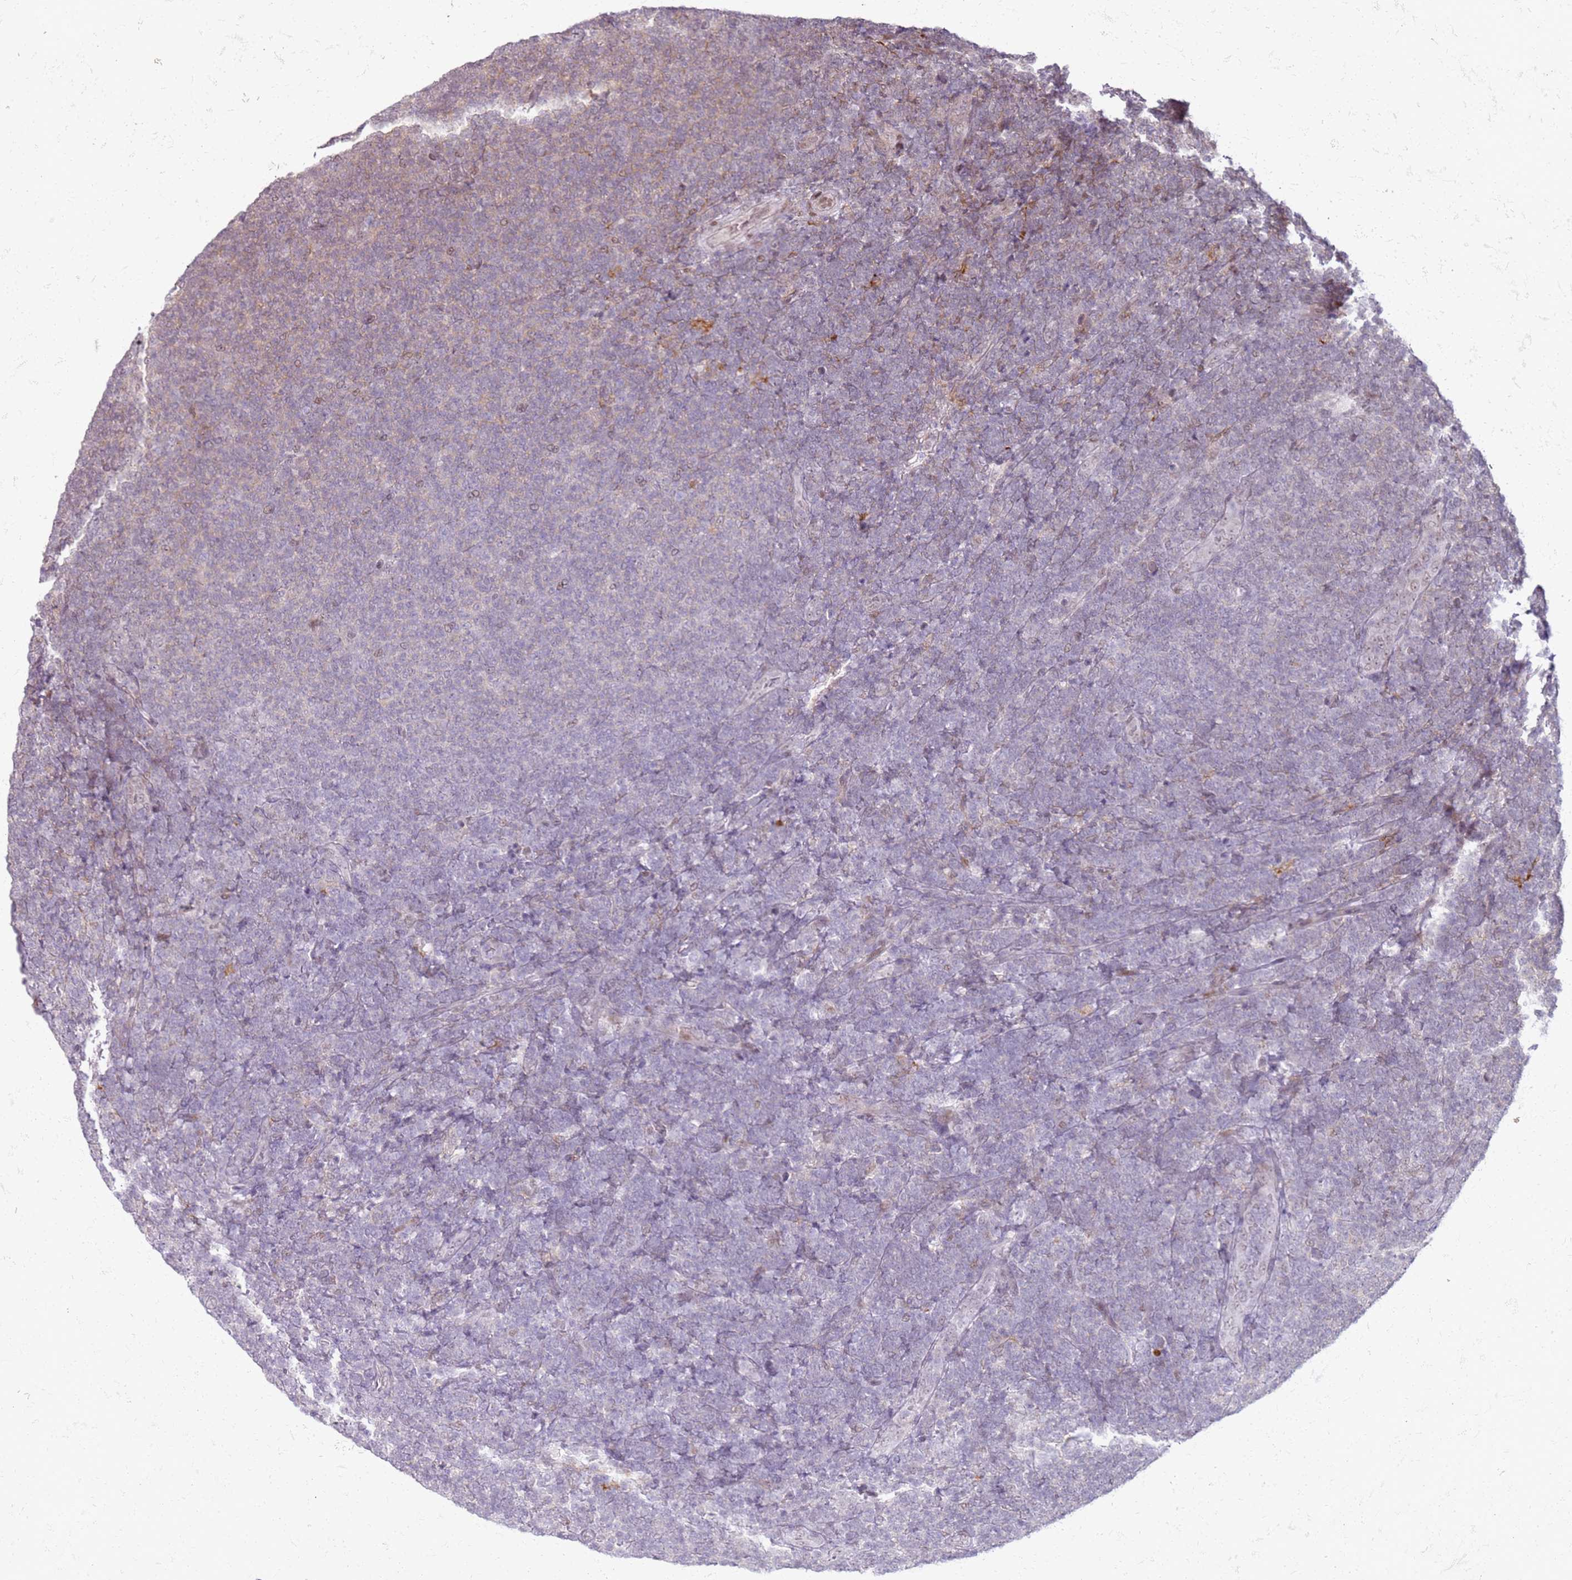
{"staining": {"intensity": "weak", "quantity": "<25%", "location": "cytoplasmic/membranous"}, "tissue": "lymphoma", "cell_type": "Tumor cells", "image_type": "cancer", "snomed": [{"axis": "morphology", "description": "Malignant lymphoma, non-Hodgkin's type, Low grade"}, {"axis": "topography", "description": "Lymph node"}], "caption": "IHC of human malignant lymphoma, non-Hodgkin's type (low-grade) displays no positivity in tumor cells.", "gene": "PHC2", "patient": {"sex": "male", "age": 66}}